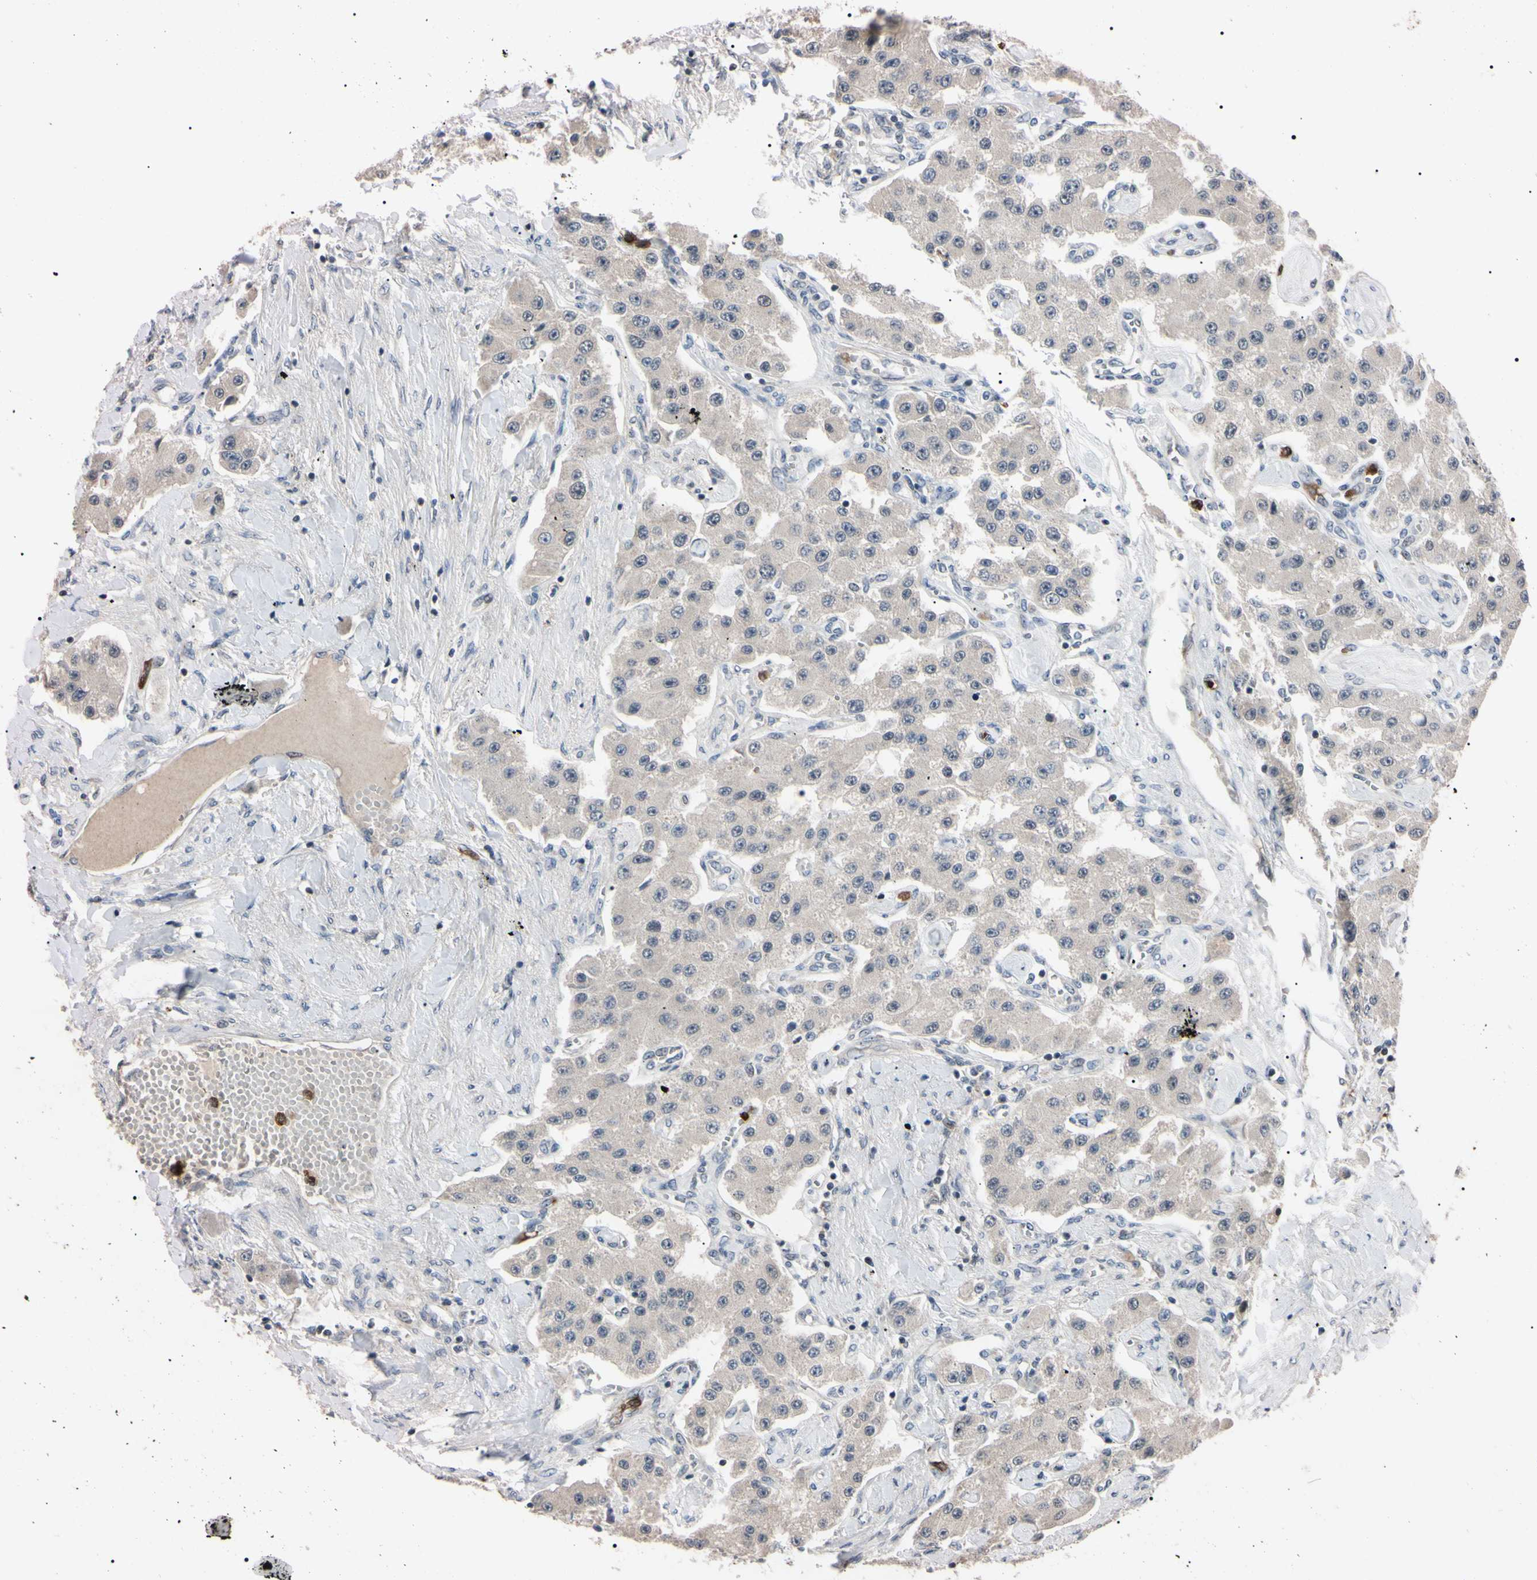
{"staining": {"intensity": "weak", "quantity": ">75%", "location": "cytoplasmic/membranous"}, "tissue": "carcinoid", "cell_type": "Tumor cells", "image_type": "cancer", "snomed": [{"axis": "morphology", "description": "Carcinoid, malignant, NOS"}, {"axis": "topography", "description": "Pancreas"}], "caption": "Carcinoid (malignant) stained with a protein marker exhibits weak staining in tumor cells.", "gene": "TRAF5", "patient": {"sex": "male", "age": 41}}